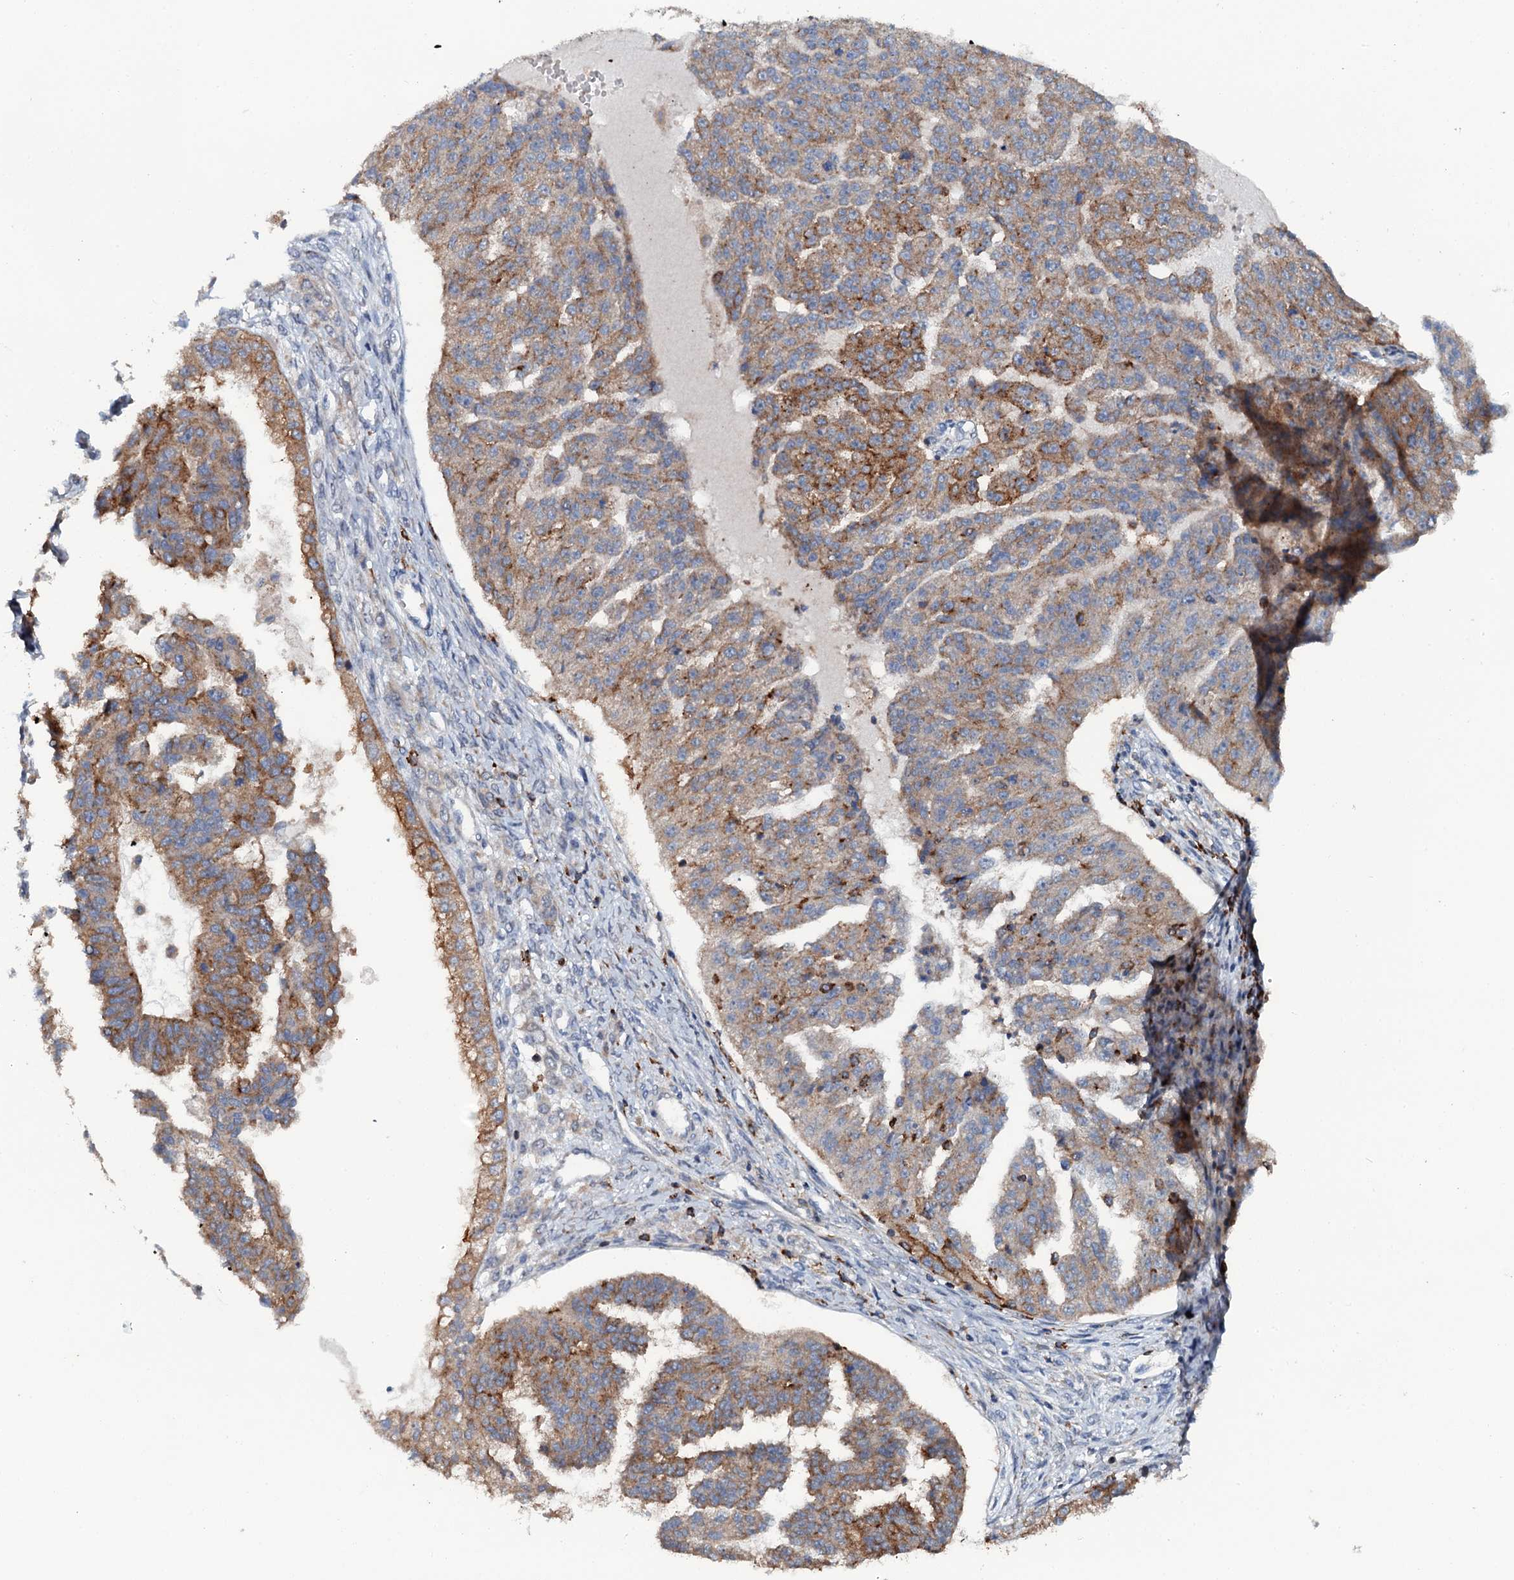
{"staining": {"intensity": "moderate", "quantity": ">75%", "location": "cytoplasmic/membranous"}, "tissue": "ovarian cancer", "cell_type": "Tumor cells", "image_type": "cancer", "snomed": [{"axis": "morphology", "description": "Cystadenocarcinoma, serous, NOS"}, {"axis": "topography", "description": "Ovary"}], "caption": "Immunohistochemical staining of human ovarian cancer reveals medium levels of moderate cytoplasmic/membranous protein positivity in about >75% of tumor cells.", "gene": "VAMP8", "patient": {"sex": "female", "age": 58}}